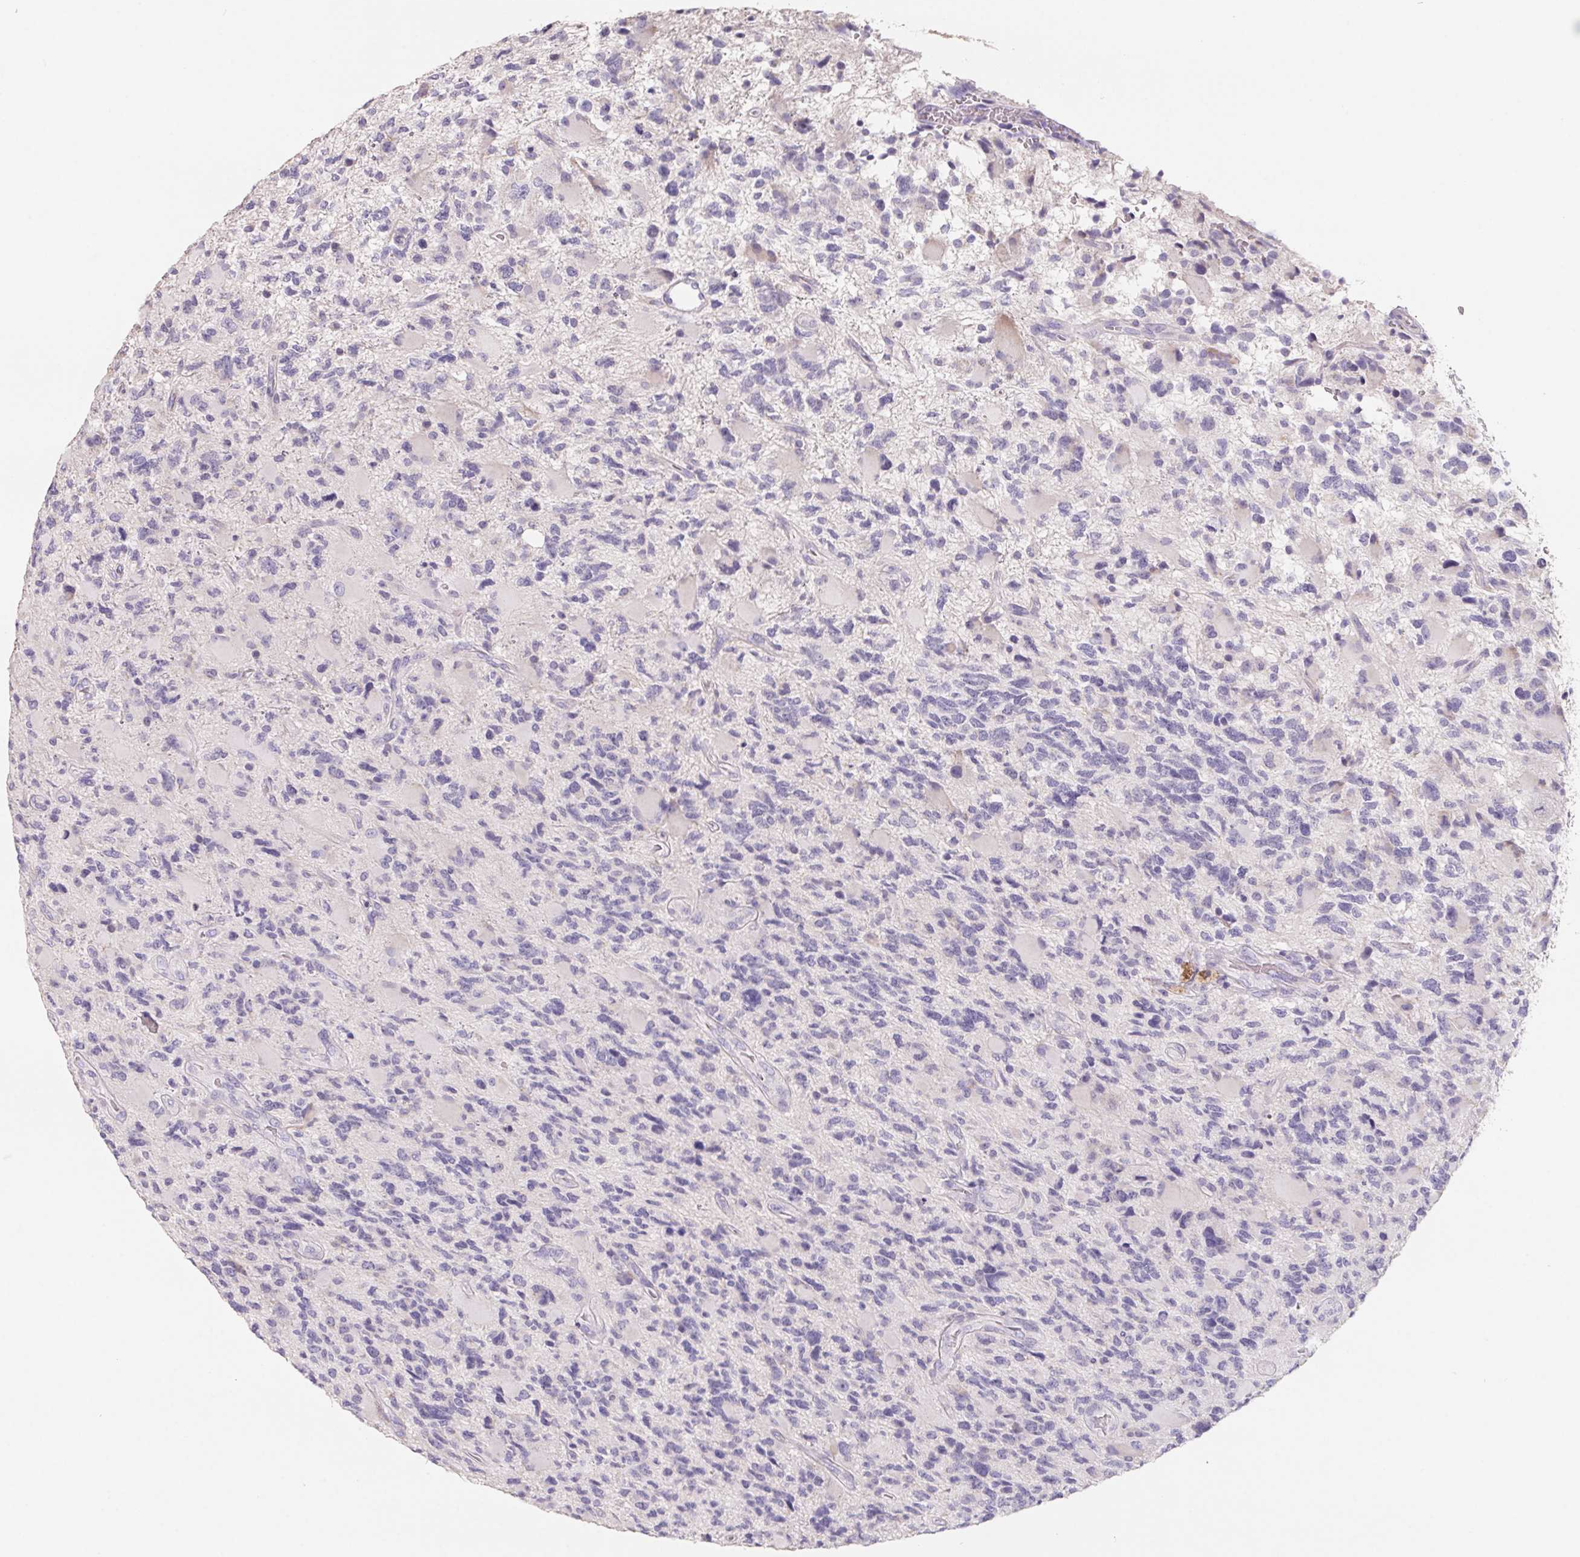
{"staining": {"intensity": "negative", "quantity": "none", "location": "none"}, "tissue": "glioma", "cell_type": "Tumor cells", "image_type": "cancer", "snomed": [{"axis": "morphology", "description": "Glioma, malignant, High grade"}, {"axis": "topography", "description": "Brain"}], "caption": "Immunohistochemistry (IHC) of malignant glioma (high-grade) displays no staining in tumor cells.", "gene": "FDX1", "patient": {"sex": "female", "age": 71}}